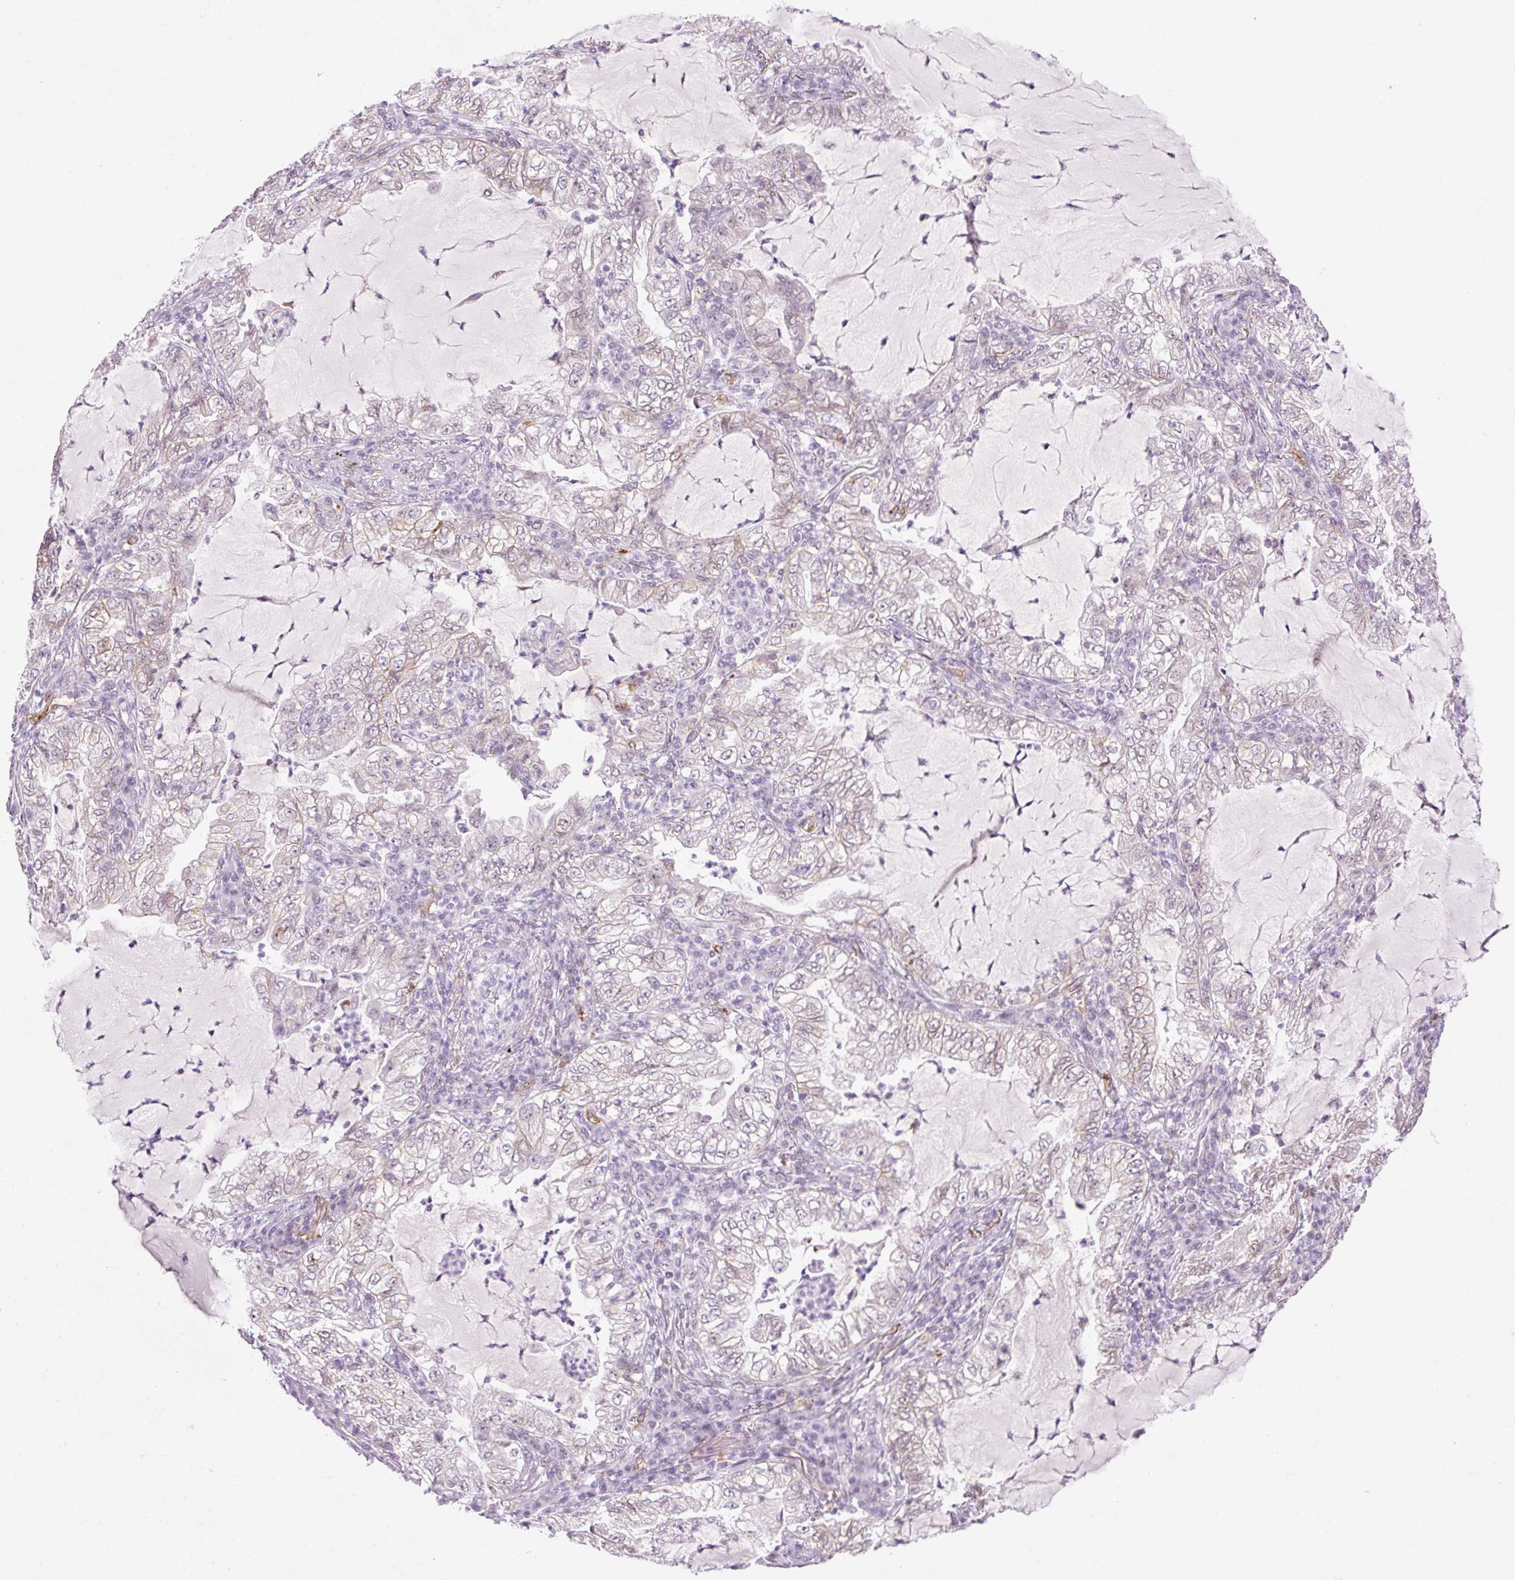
{"staining": {"intensity": "weak", "quantity": "25%-75%", "location": "cytoplasmic/membranous,nuclear"}, "tissue": "lung cancer", "cell_type": "Tumor cells", "image_type": "cancer", "snomed": [{"axis": "morphology", "description": "Adenocarcinoma, NOS"}, {"axis": "topography", "description": "Lung"}], "caption": "A brown stain highlights weak cytoplasmic/membranous and nuclear expression of a protein in lung adenocarcinoma tumor cells.", "gene": "PALM3", "patient": {"sex": "female", "age": 73}}